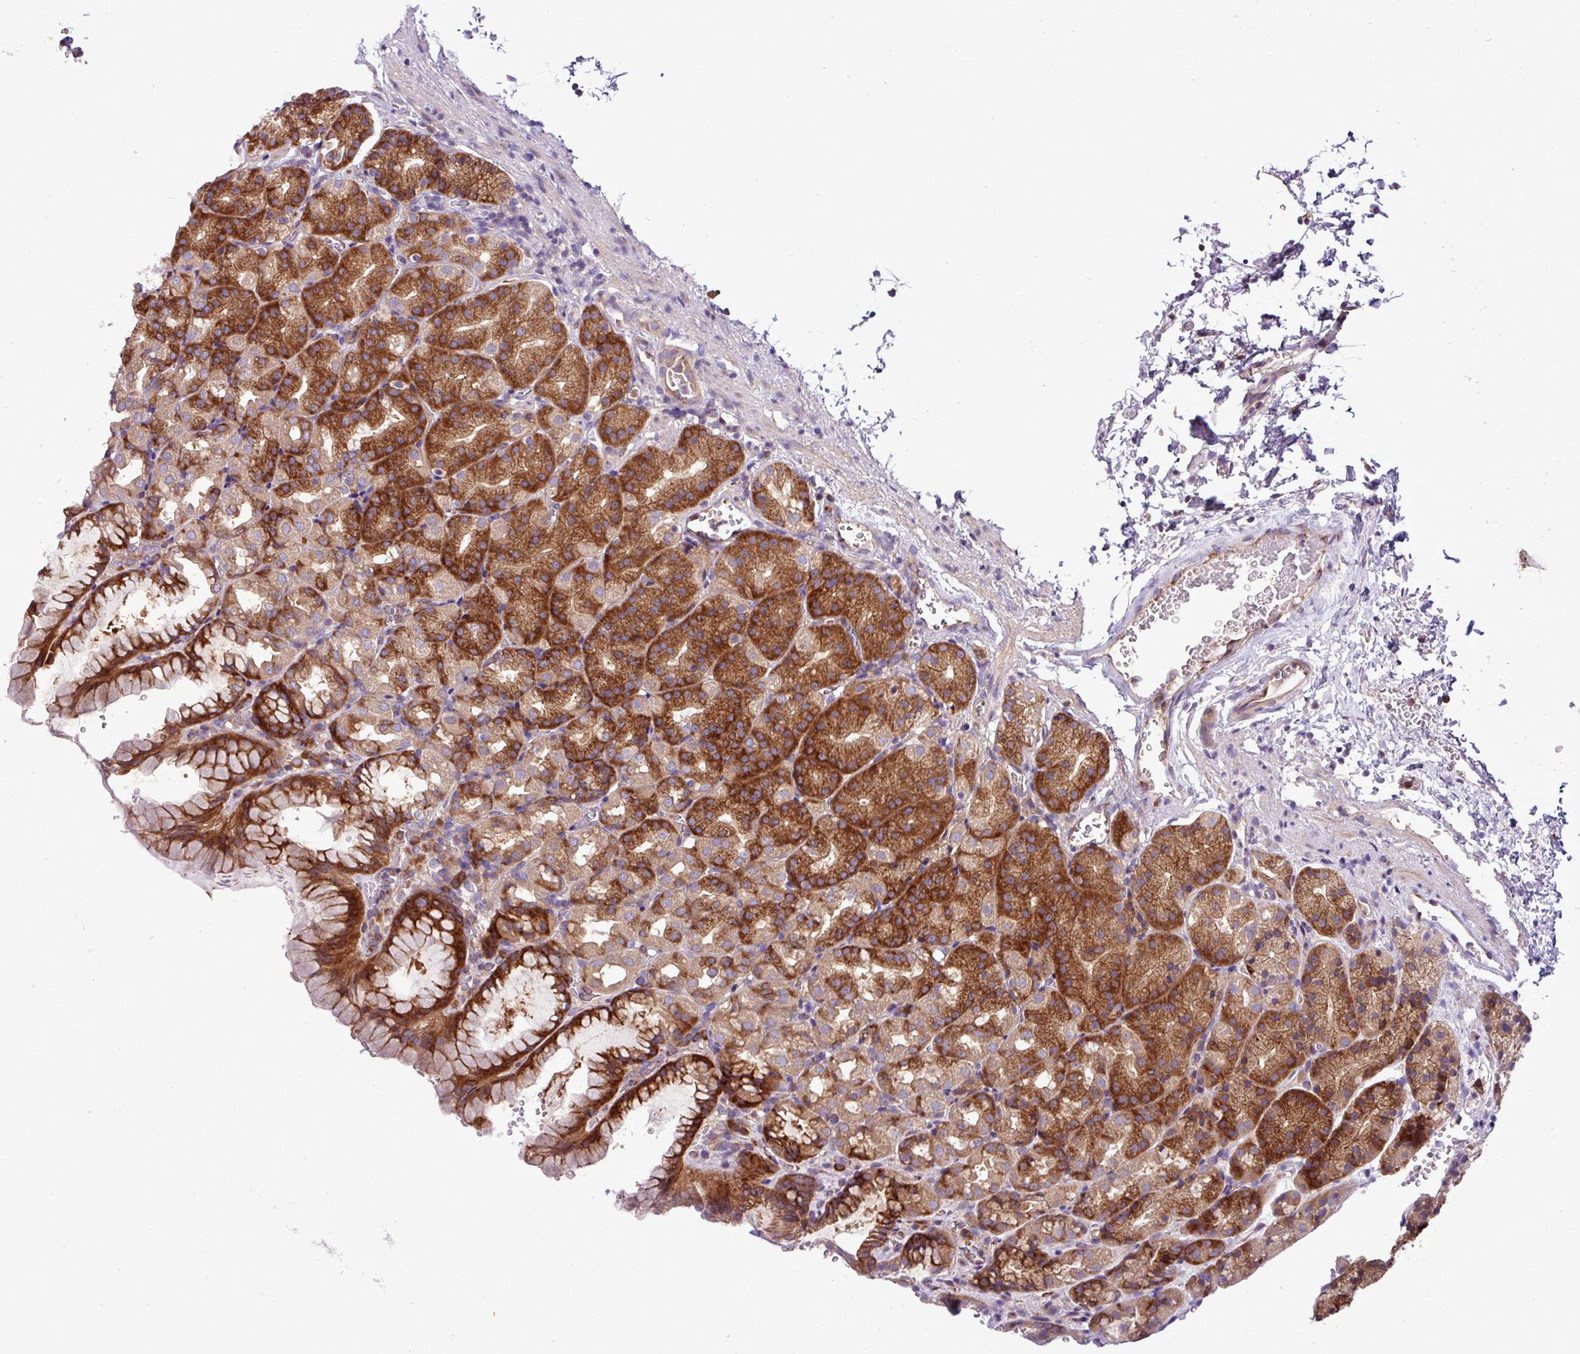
{"staining": {"intensity": "strong", "quantity": "25%-75%", "location": "cytoplasmic/membranous"}, "tissue": "stomach", "cell_type": "Glandular cells", "image_type": "normal", "snomed": [{"axis": "morphology", "description": "Normal tissue, NOS"}, {"axis": "topography", "description": "Stomach, upper"}], "caption": "Approximately 25%-75% of glandular cells in normal human stomach display strong cytoplasmic/membranous protein positivity as visualized by brown immunohistochemical staining.", "gene": "MROH2A", "patient": {"sex": "female", "age": 81}}